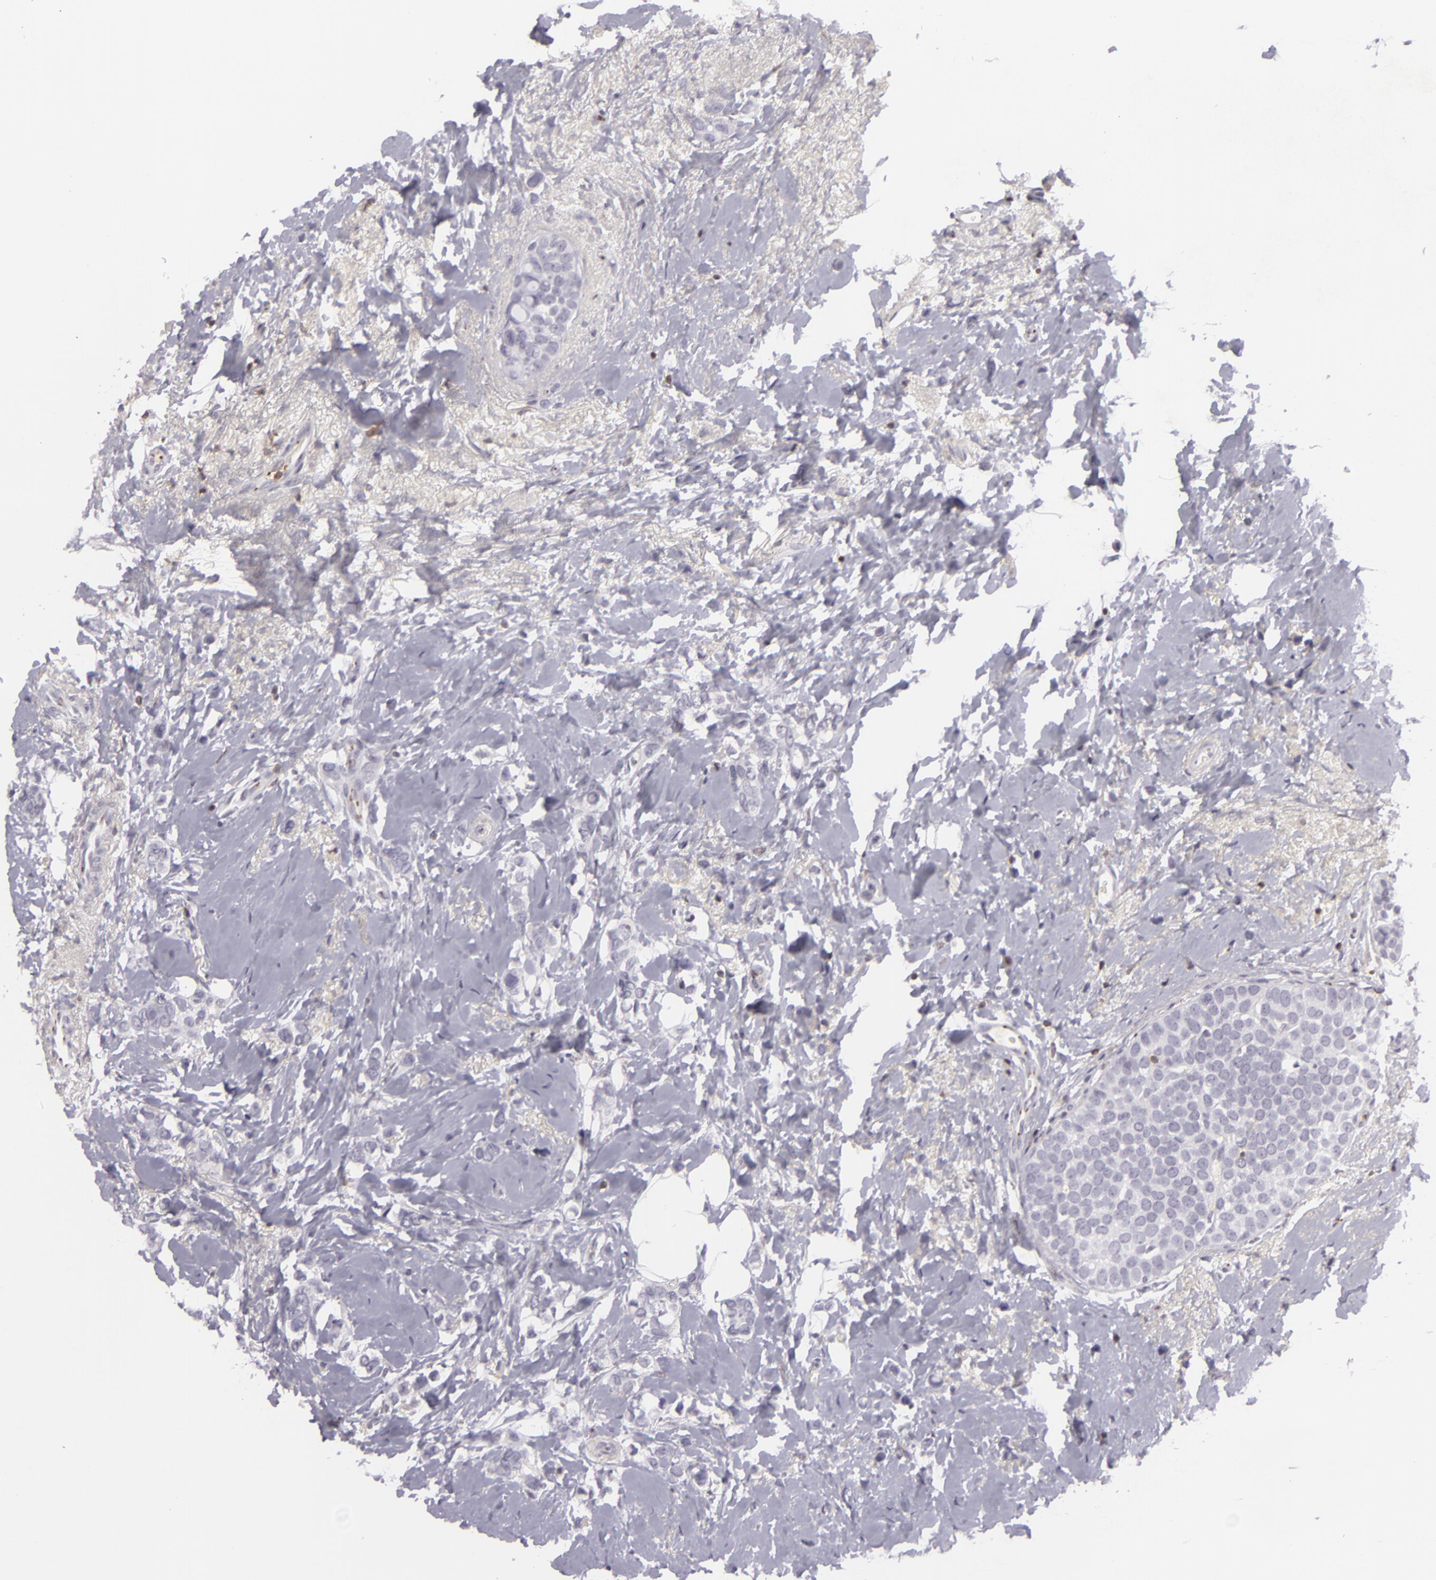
{"staining": {"intensity": "negative", "quantity": "none", "location": "none"}, "tissue": "breast cancer", "cell_type": "Tumor cells", "image_type": "cancer", "snomed": [{"axis": "morphology", "description": "Duct carcinoma"}, {"axis": "topography", "description": "Breast"}], "caption": "Tumor cells show no significant expression in breast cancer.", "gene": "KCNAB2", "patient": {"sex": "female", "age": 72}}